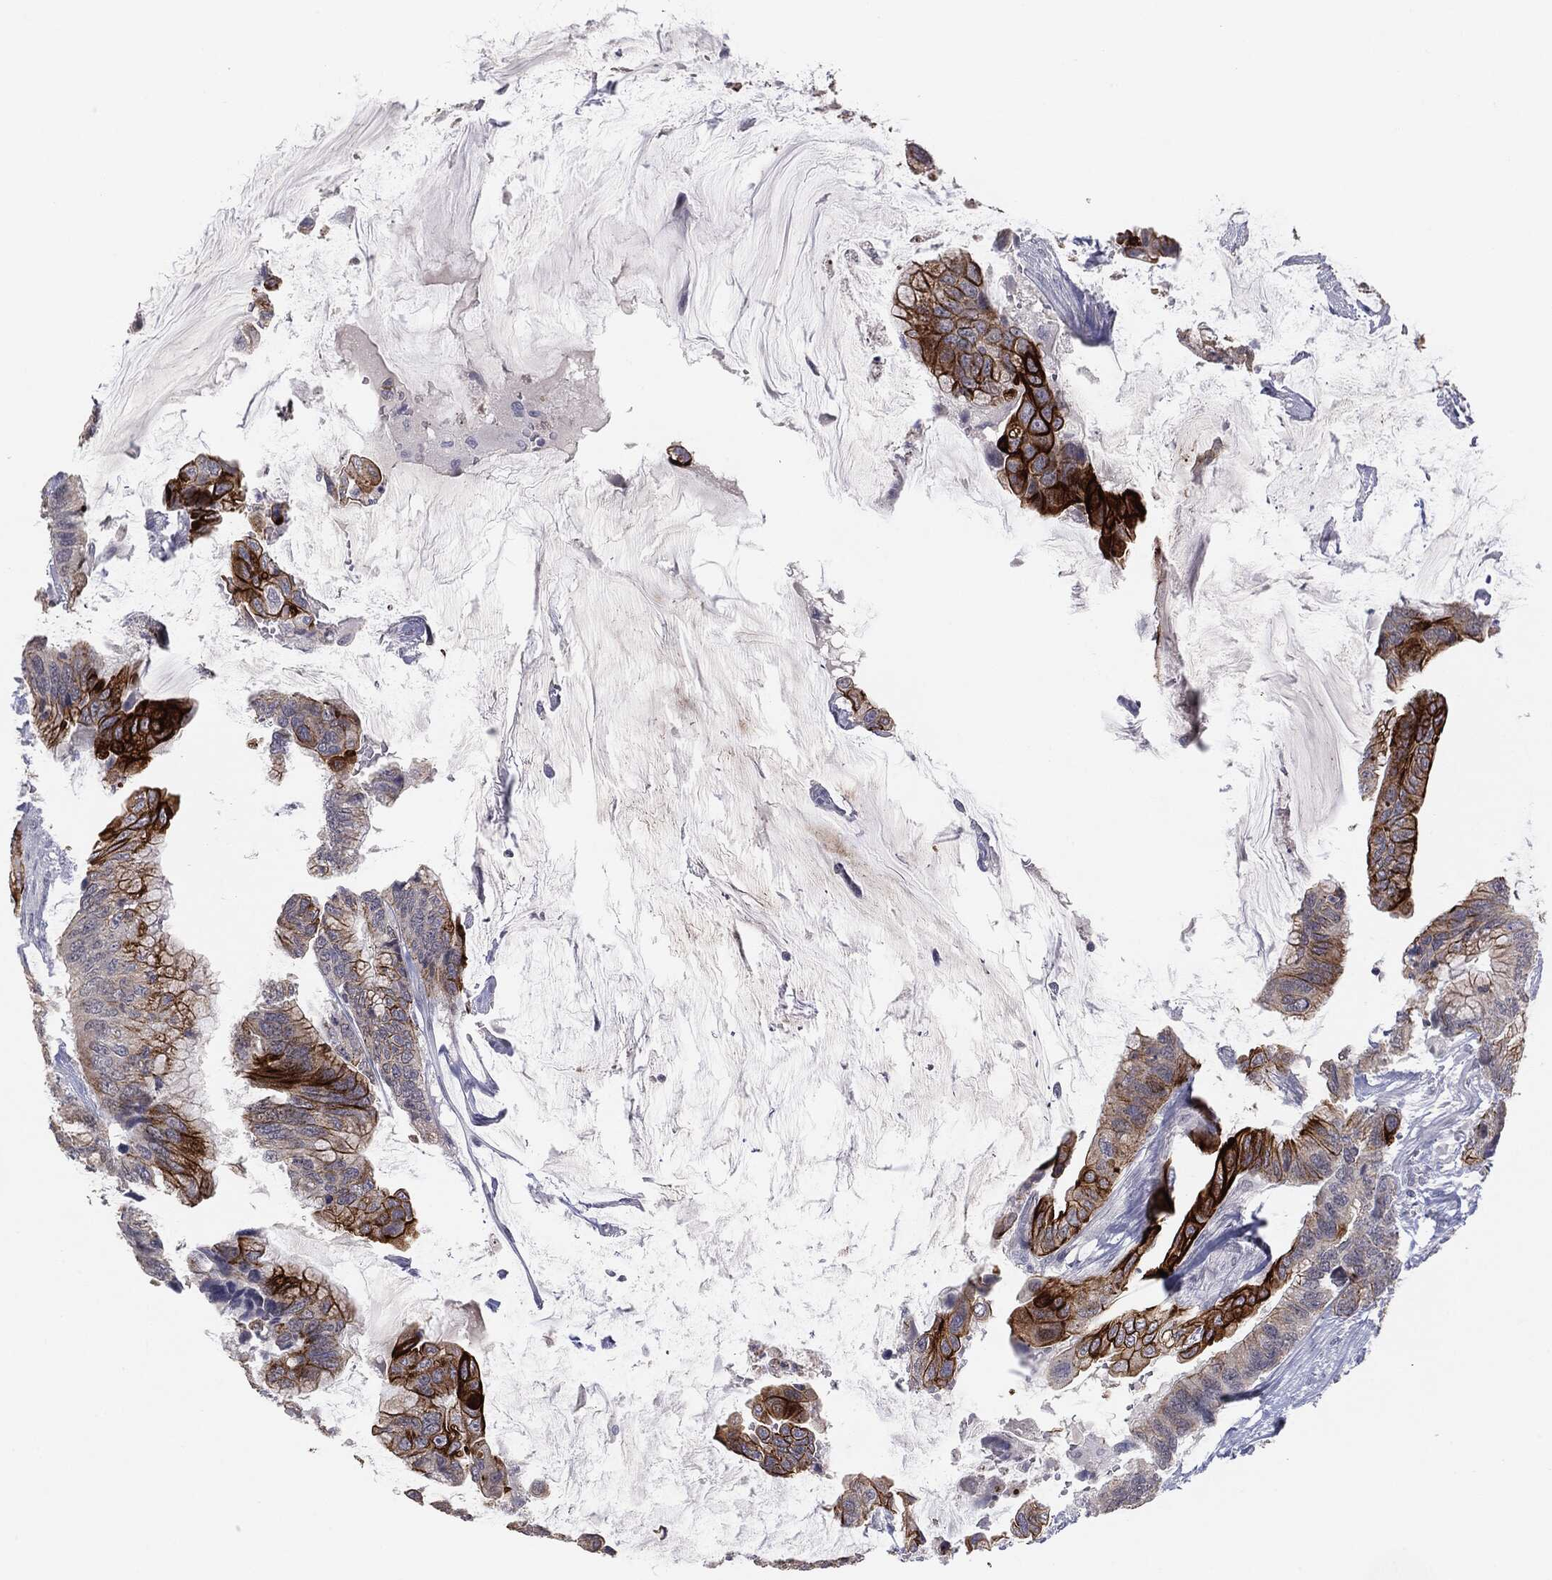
{"staining": {"intensity": "strong", "quantity": "25%-75%", "location": "cytoplasmic/membranous"}, "tissue": "colorectal cancer", "cell_type": "Tumor cells", "image_type": "cancer", "snomed": [{"axis": "morphology", "description": "Adenocarcinoma, NOS"}, {"axis": "topography", "description": "Rectum"}], "caption": "Immunohistochemical staining of human colorectal cancer displays high levels of strong cytoplasmic/membranous staining in approximately 25%-75% of tumor cells. The staining is performed using DAB brown chromogen to label protein expression. The nuclei are counter-stained blue using hematoxylin.", "gene": "MUC1", "patient": {"sex": "female", "age": 59}}